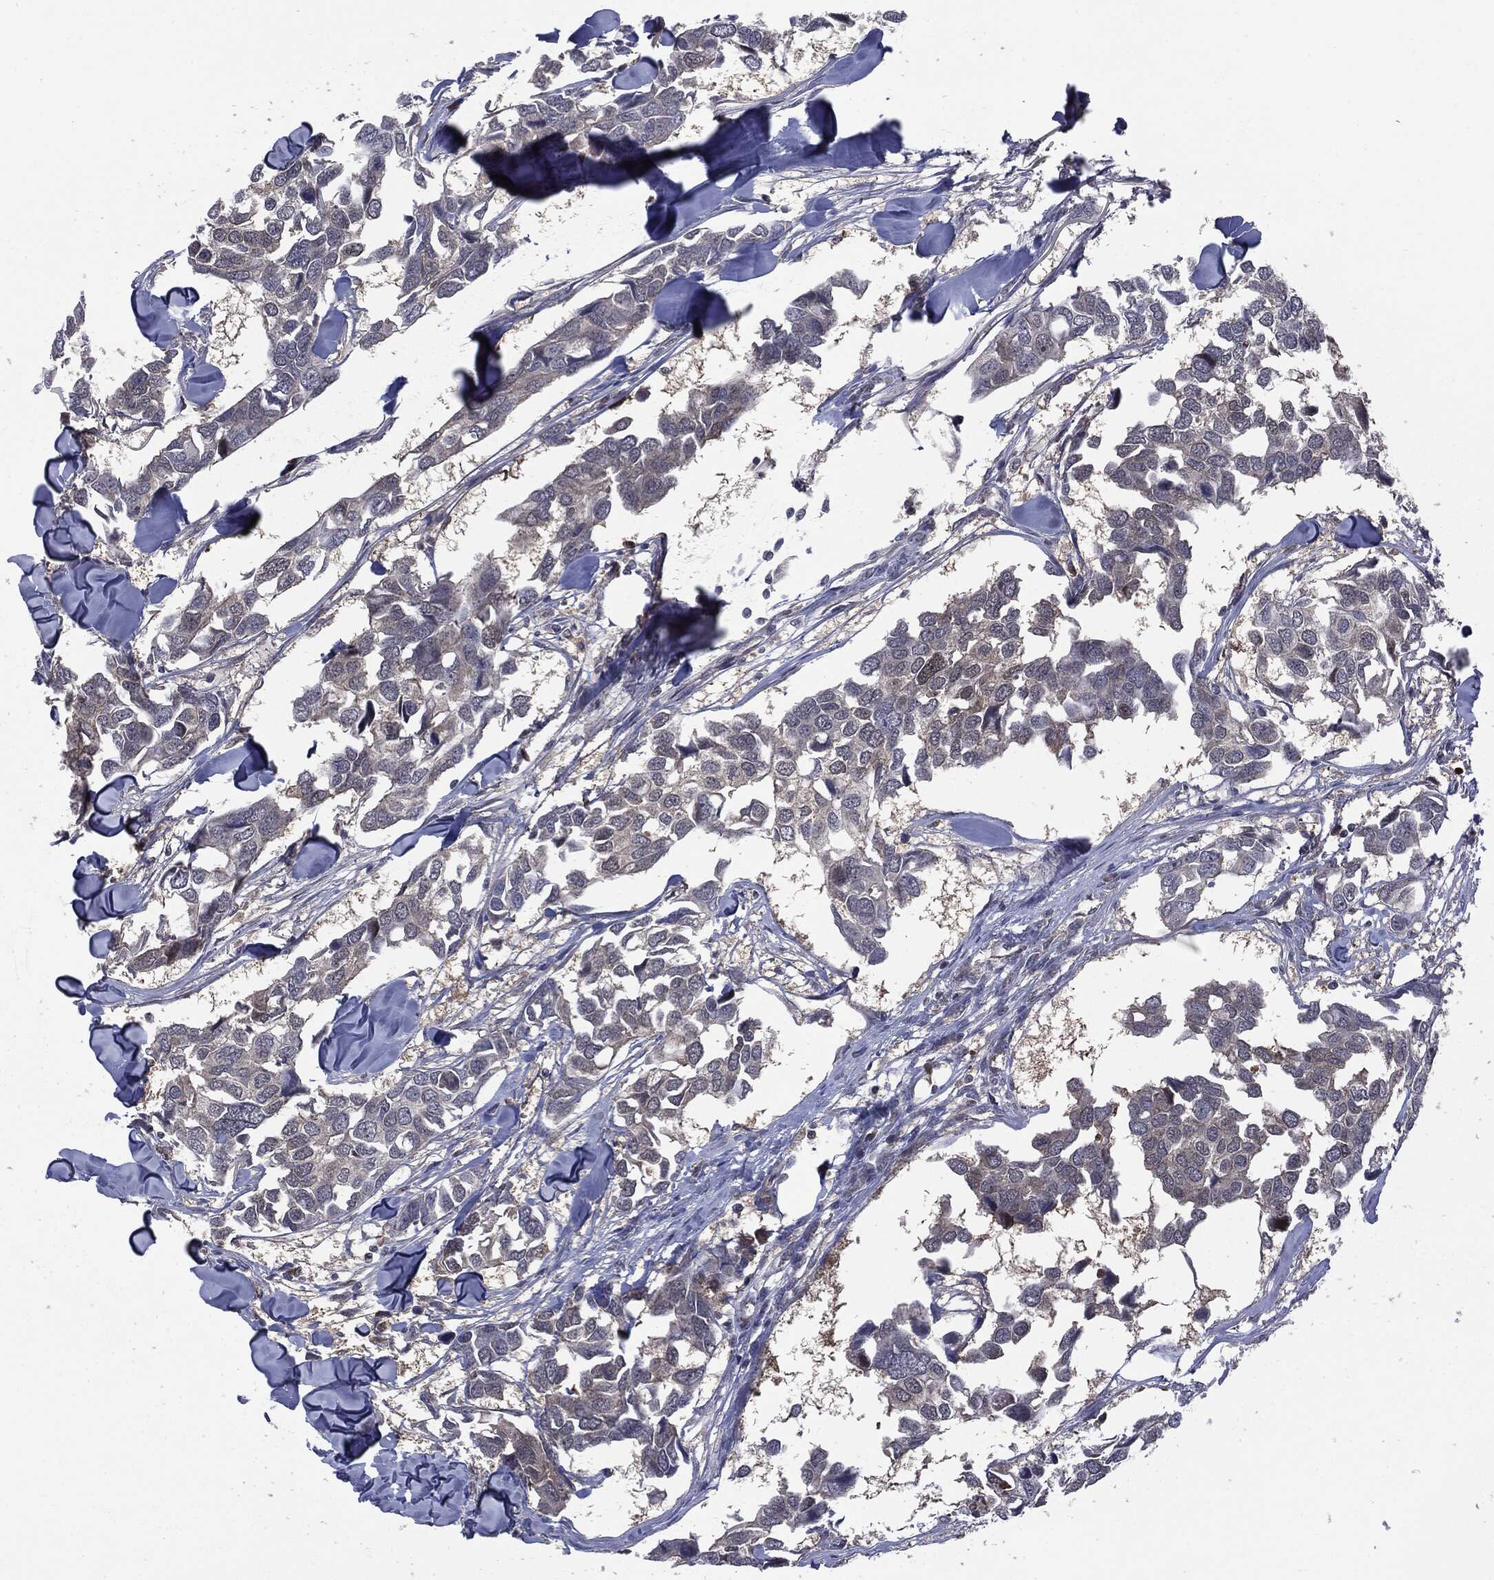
{"staining": {"intensity": "negative", "quantity": "none", "location": "none"}, "tissue": "breast cancer", "cell_type": "Tumor cells", "image_type": "cancer", "snomed": [{"axis": "morphology", "description": "Duct carcinoma"}, {"axis": "topography", "description": "Breast"}], "caption": "IHC histopathology image of human breast cancer (invasive ductal carcinoma) stained for a protein (brown), which exhibits no positivity in tumor cells. (Brightfield microscopy of DAB (3,3'-diaminobenzidine) immunohistochemistry at high magnification).", "gene": "PTPA", "patient": {"sex": "female", "age": 83}}